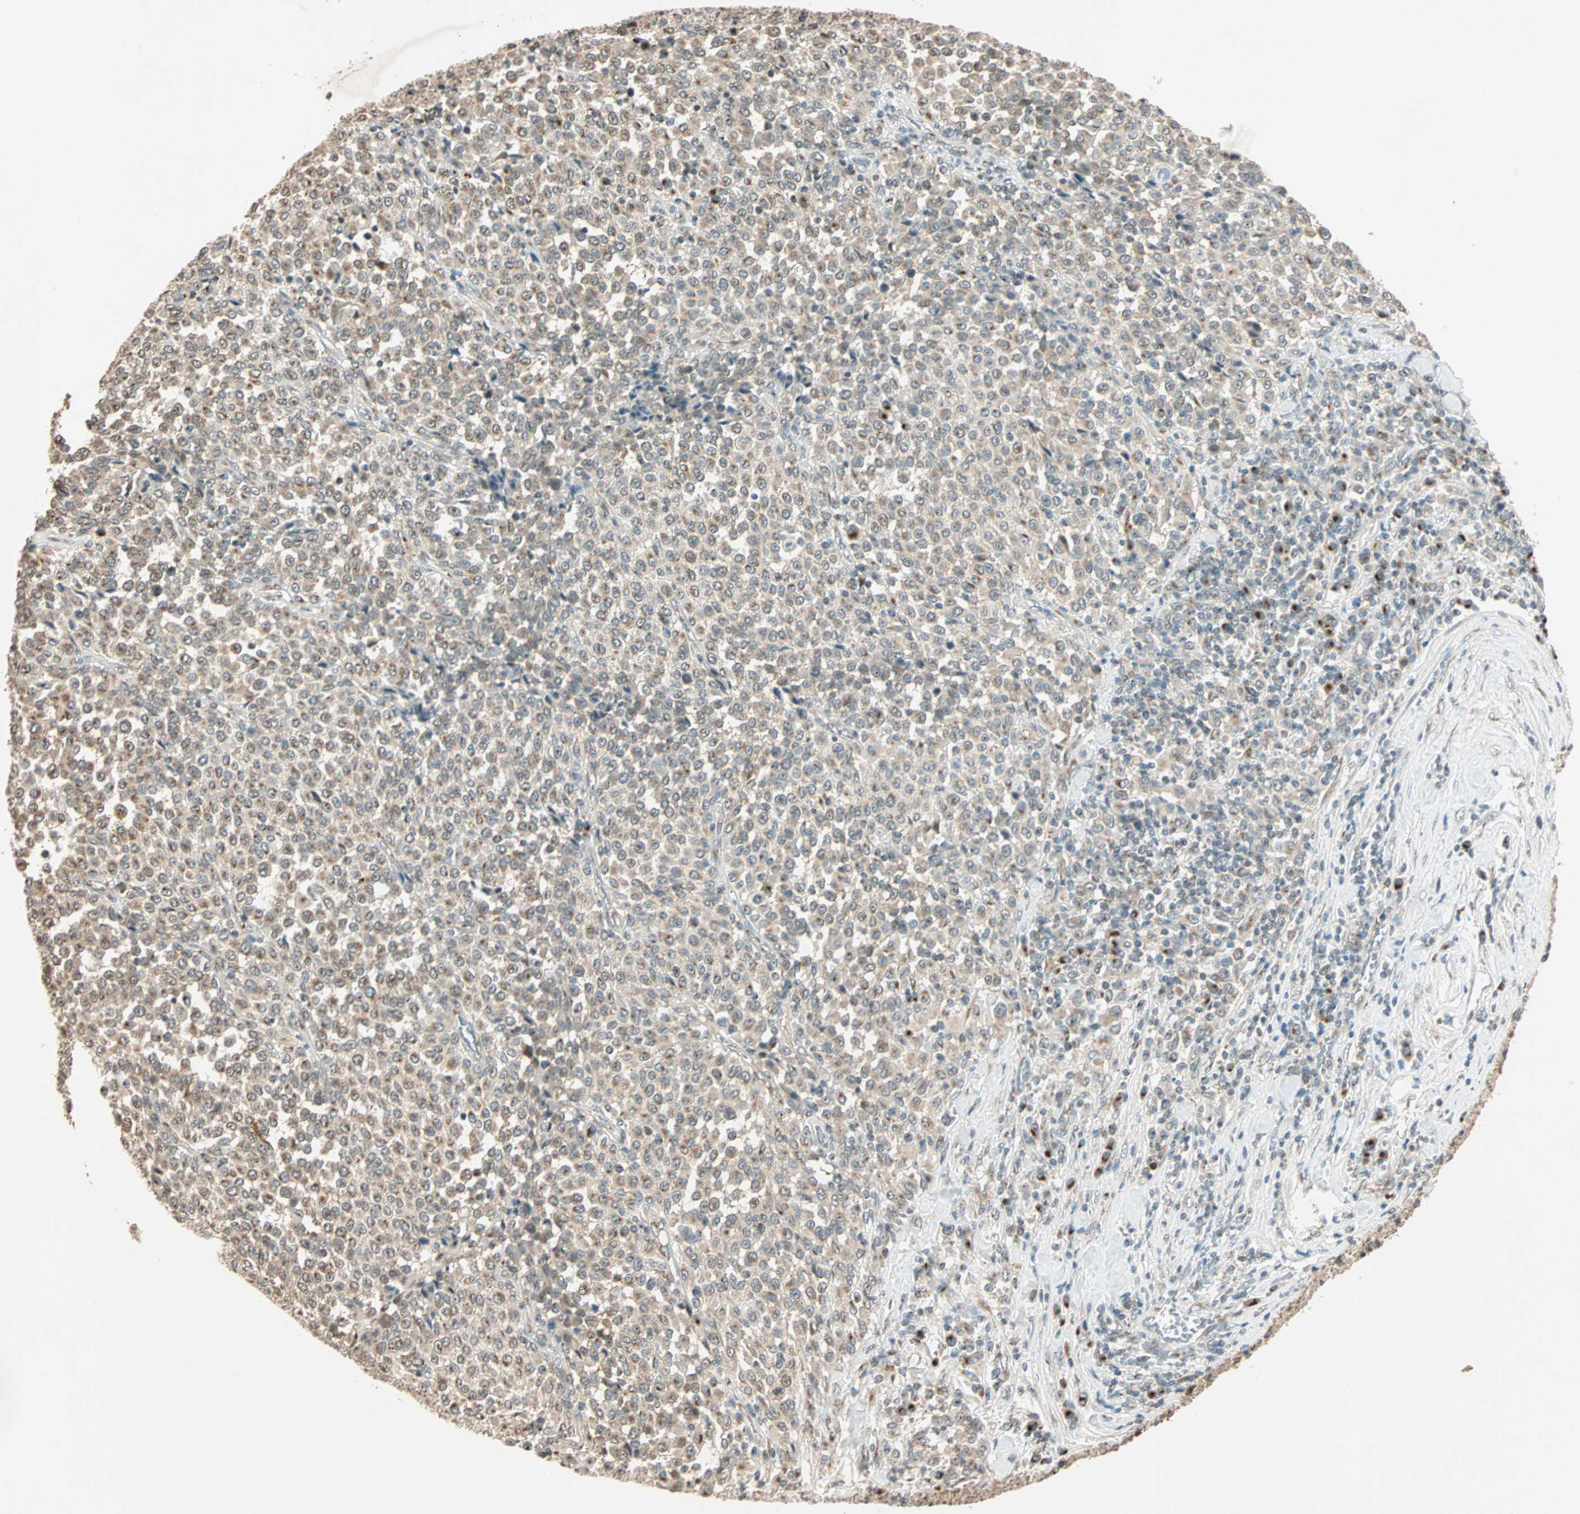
{"staining": {"intensity": "weak", "quantity": "25%-75%", "location": "cytoplasmic/membranous"}, "tissue": "melanoma", "cell_type": "Tumor cells", "image_type": "cancer", "snomed": [{"axis": "morphology", "description": "Malignant melanoma, Metastatic site"}, {"axis": "topography", "description": "Pancreas"}], "caption": "The micrograph shows immunohistochemical staining of malignant melanoma (metastatic site). There is weak cytoplasmic/membranous staining is identified in approximately 25%-75% of tumor cells.", "gene": "PRDM2", "patient": {"sex": "female", "age": 30}}